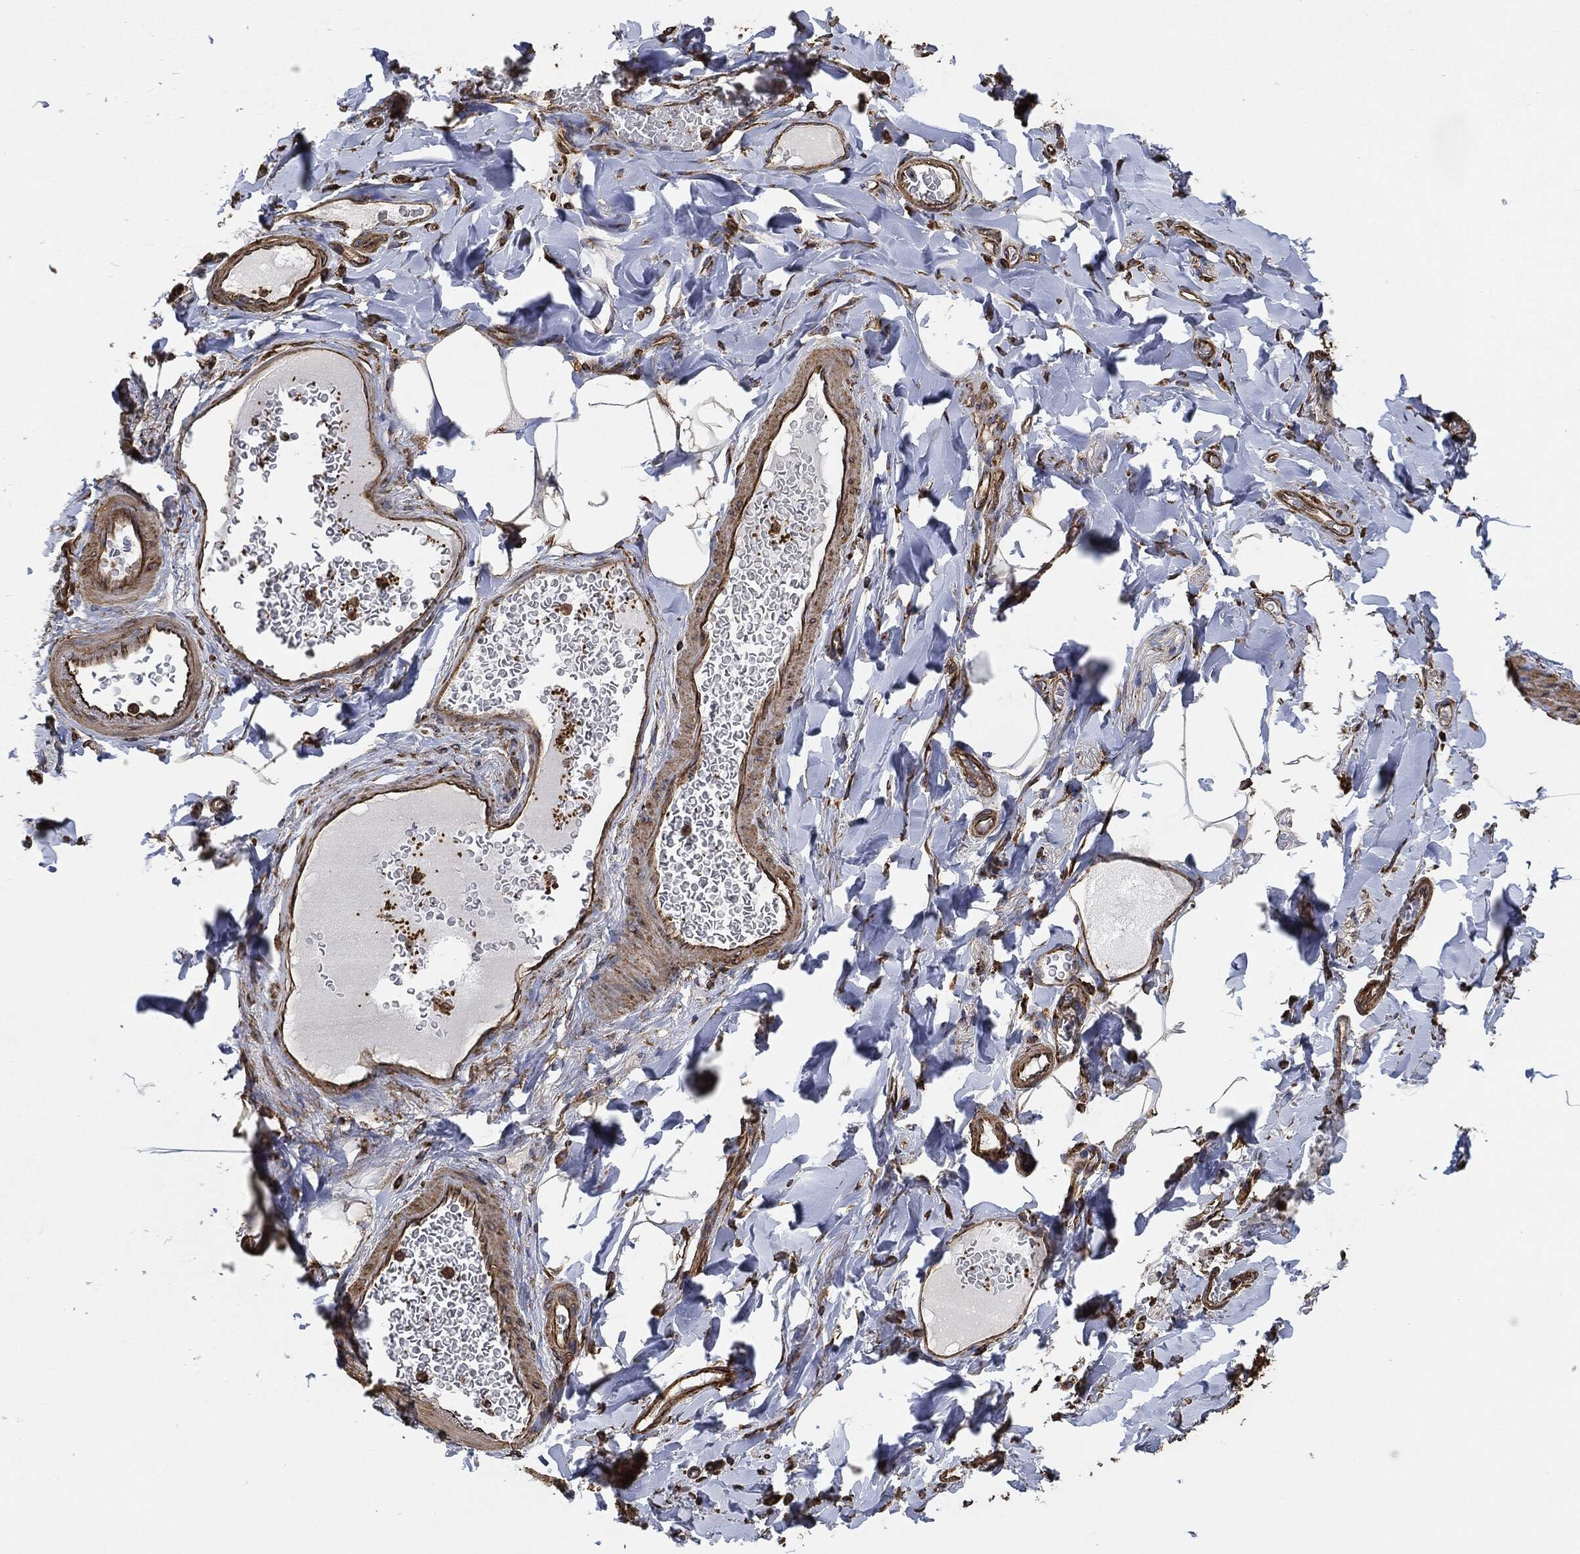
{"staining": {"intensity": "negative", "quantity": "none", "location": "none"}, "tissue": "adipose tissue", "cell_type": "Adipocytes", "image_type": "normal", "snomed": [{"axis": "morphology", "description": "Normal tissue, NOS"}, {"axis": "topography", "description": "Smooth muscle"}, {"axis": "topography", "description": "Duodenum"}, {"axis": "topography", "description": "Peripheral nerve tissue"}], "caption": "Human adipose tissue stained for a protein using immunohistochemistry shows no positivity in adipocytes.", "gene": "AMFR", "patient": {"sex": "female", "age": 61}}